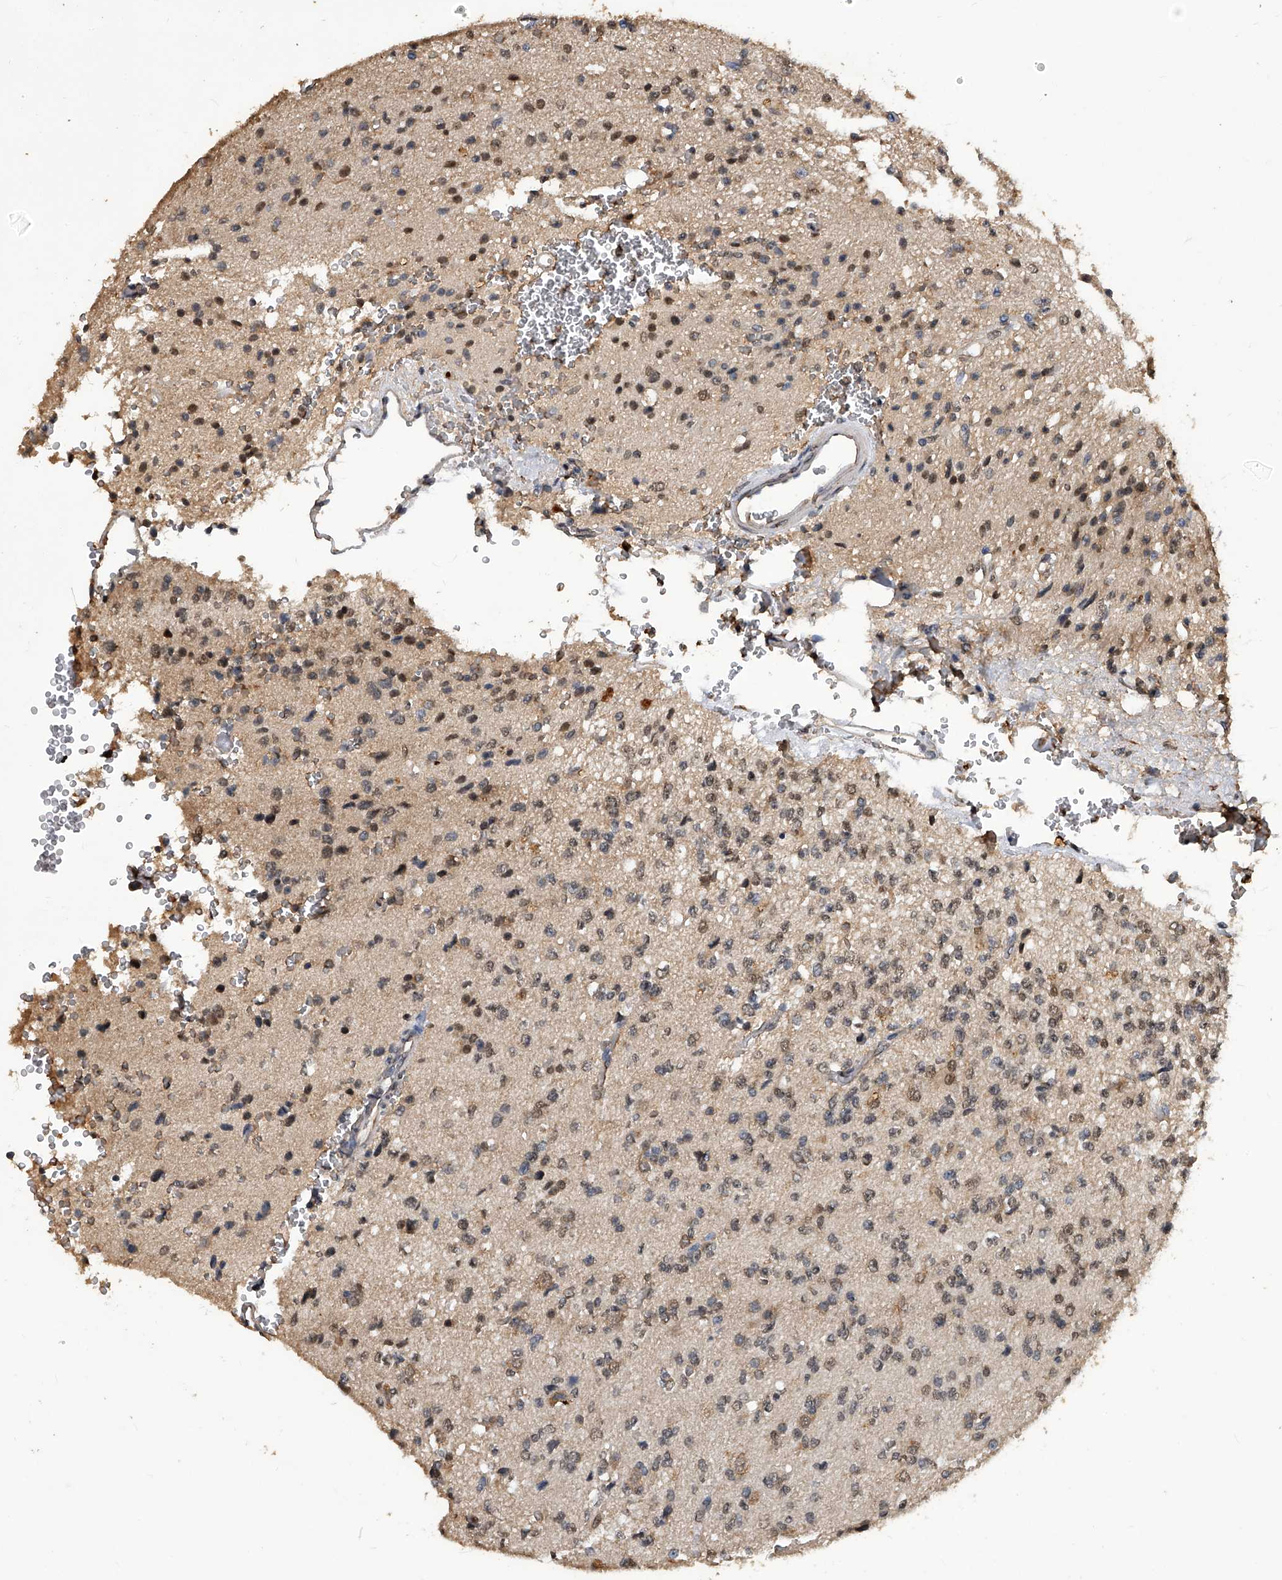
{"staining": {"intensity": "weak", "quantity": "<25%", "location": "nuclear"}, "tissue": "glioma", "cell_type": "Tumor cells", "image_type": "cancer", "snomed": [{"axis": "morphology", "description": "Glioma, malignant, High grade"}, {"axis": "topography", "description": "pancreas cauda"}], "caption": "An image of human malignant glioma (high-grade) is negative for staining in tumor cells.", "gene": "FBXL4", "patient": {"sex": "male", "age": 60}}